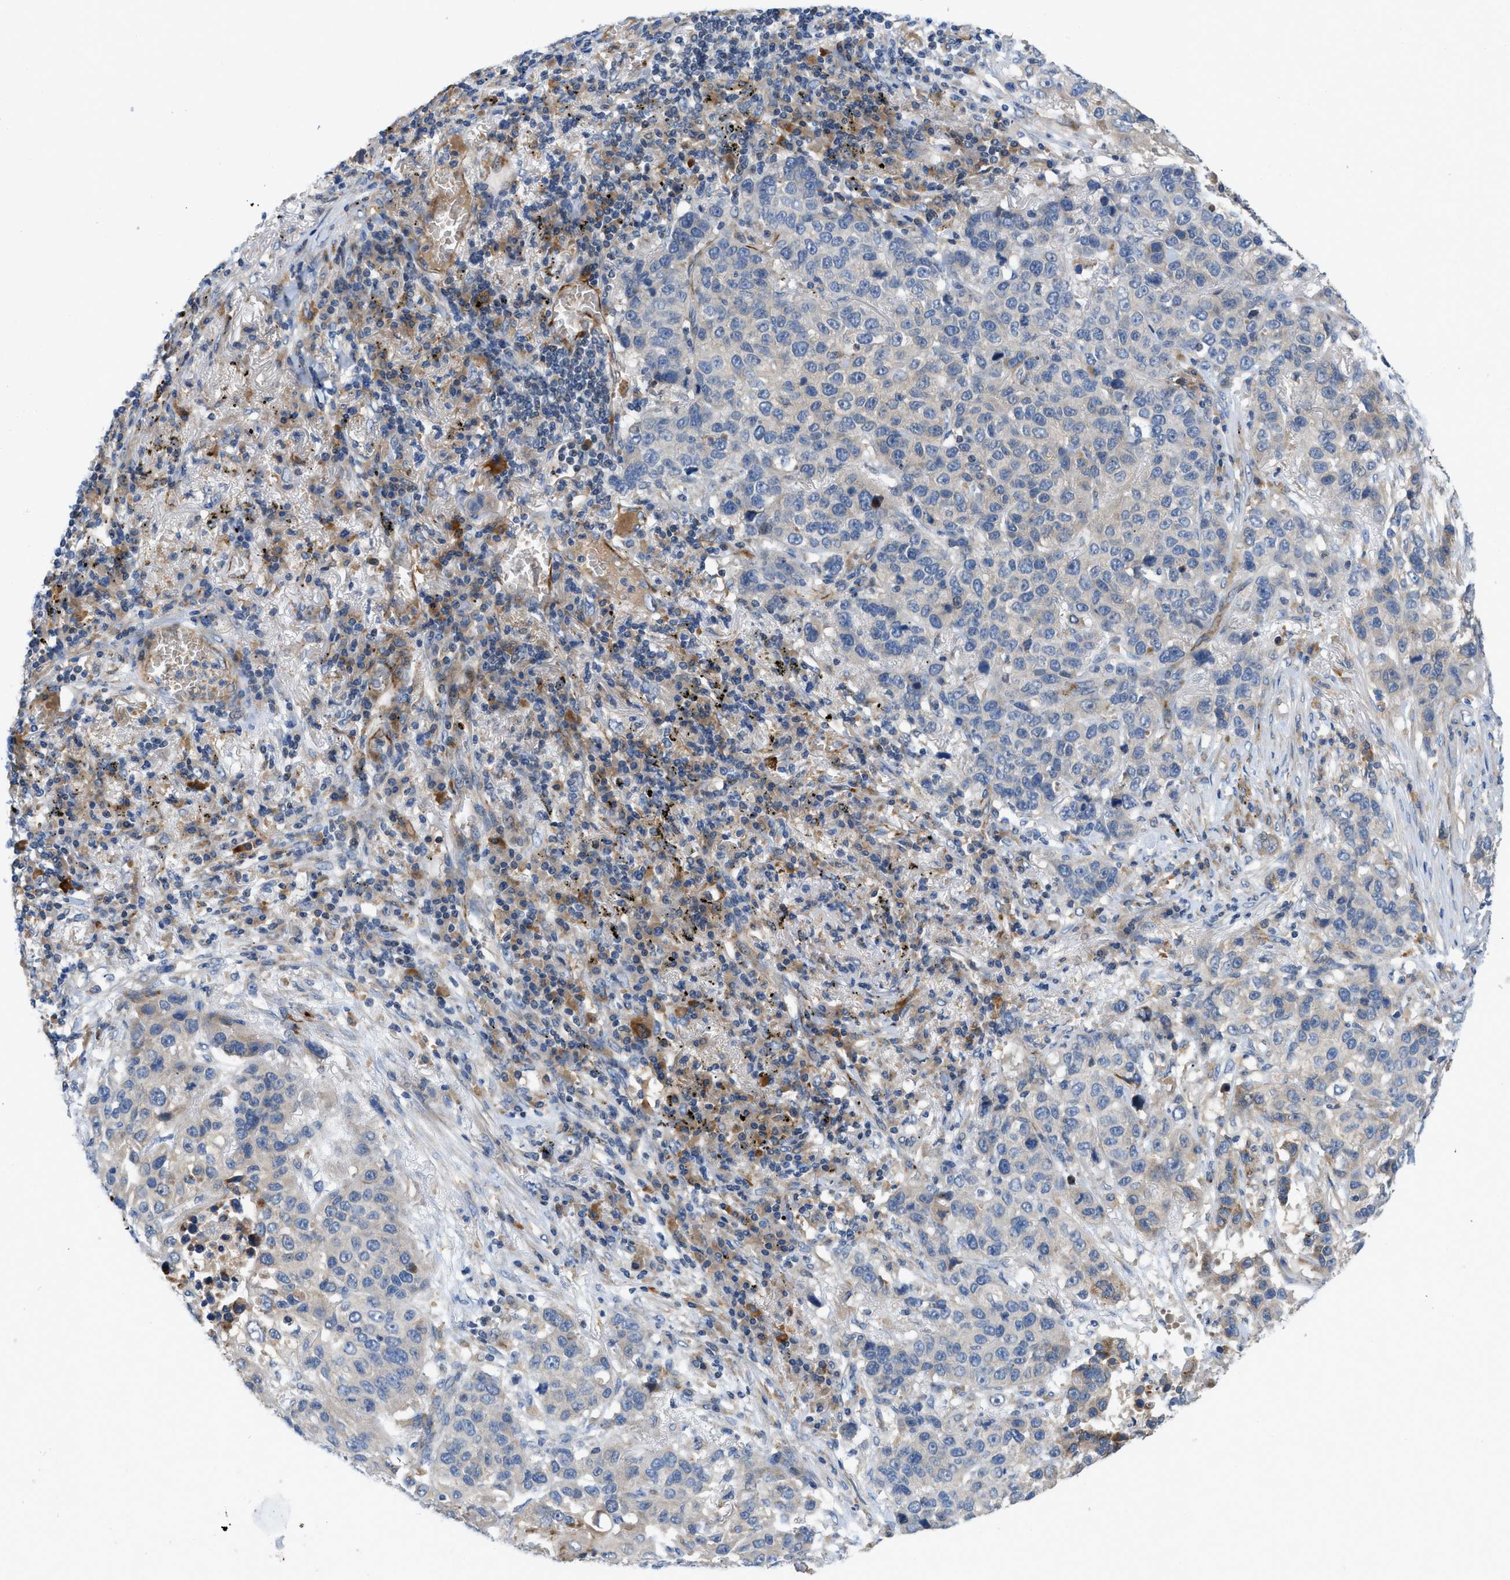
{"staining": {"intensity": "negative", "quantity": "none", "location": "none"}, "tissue": "lung cancer", "cell_type": "Tumor cells", "image_type": "cancer", "snomed": [{"axis": "morphology", "description": "Squamous cell carcinoma, NOS"}, {"axis": "topography", "description": "Lung"}], "caption": "The micrograph reveals no significant positivity in tumor cells of lung squamous cell carcinoma.", "gene": "ZNF831", "patient": {"sex": "male", "age": 57}}